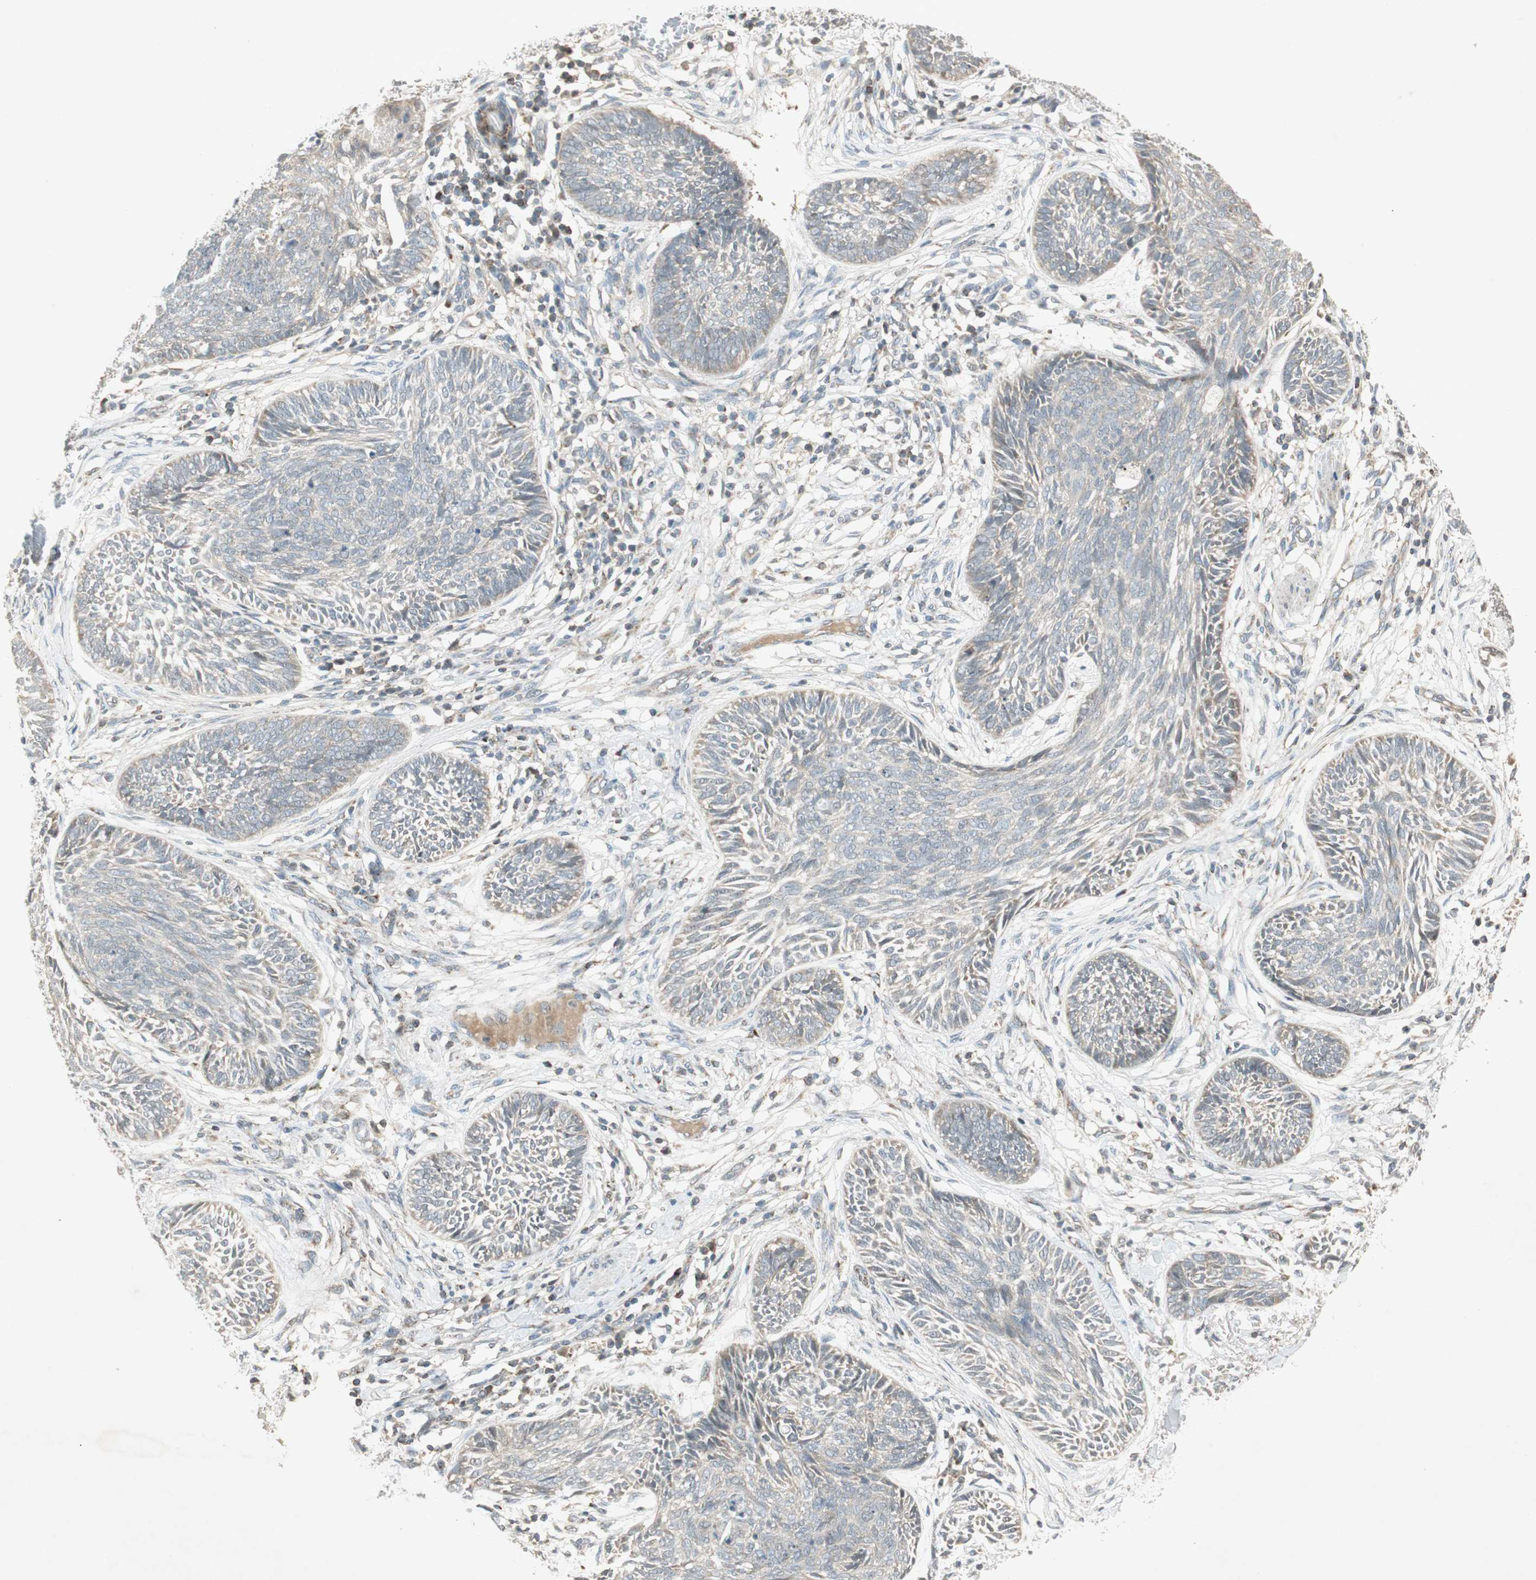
{"staining": {"intensity": "negative", "quantity": "none", "location": "none"}, "tissue": "skin cancer", "cell_type": "Tumor cells", "image_type": "cancer", "snomed": [{"axis": "morphology", "description": "Papilloma, NOS"}, {"axis": "morphology", "description": "Basal cell carcinoma"}, {"axis": "topography", "description": "Skin"}], "caption": "IHC micrograph of neoplastic tissue: skin papilloma stained with DAB displays no significant protein expression in tumor cells. (Stains: DAB IHC with hematoxylin counter stain, Microscopy: brightfield microscopy at high magnification).", "gene": "USP2", "patient": {"sex": "male", "age": 87}}